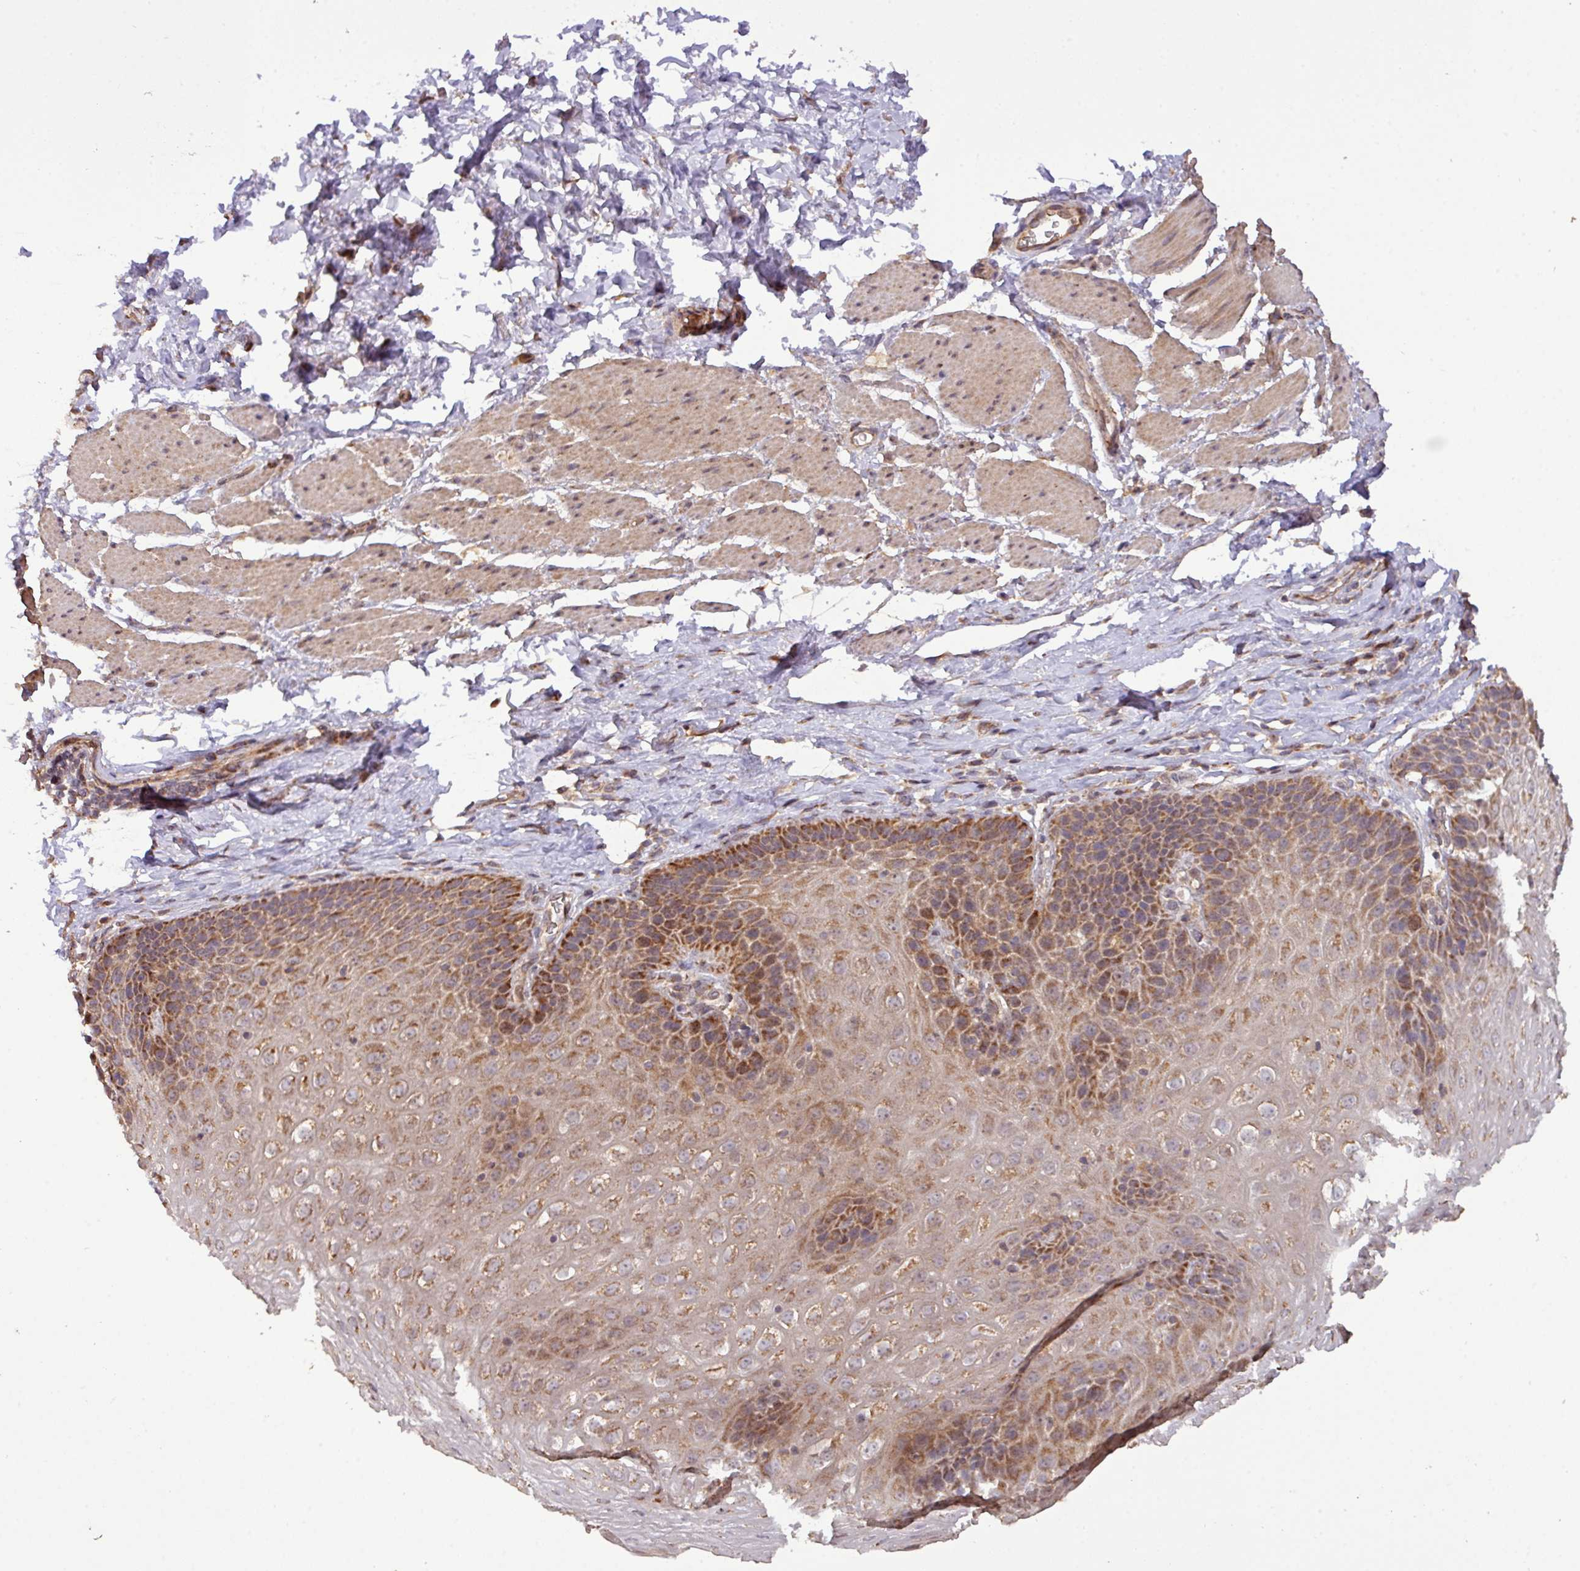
{"staining": {"intensity": "moderate", "quantity": ">75%", "location": "cytoplasmic/membranous"}, "tissue": "esophagus", "cell_type": "Squamous epithelial cells", "image_type": "normal", "snomed": [{"axis": "morphology", "description": "Normal tissue, NOS"}, {"axis": "topography", "description": "Esophagus"}], "caption": "The image demonstrates a brown stain indicating the presence of a protein in the cytoplasmic/membranous of squamous epithelial cells in esophagus. The protein is shown in brown color, while the nuclei are stained blue.", "gene": "YPEL1", "patient": {"sex": "female", "age": 61}}